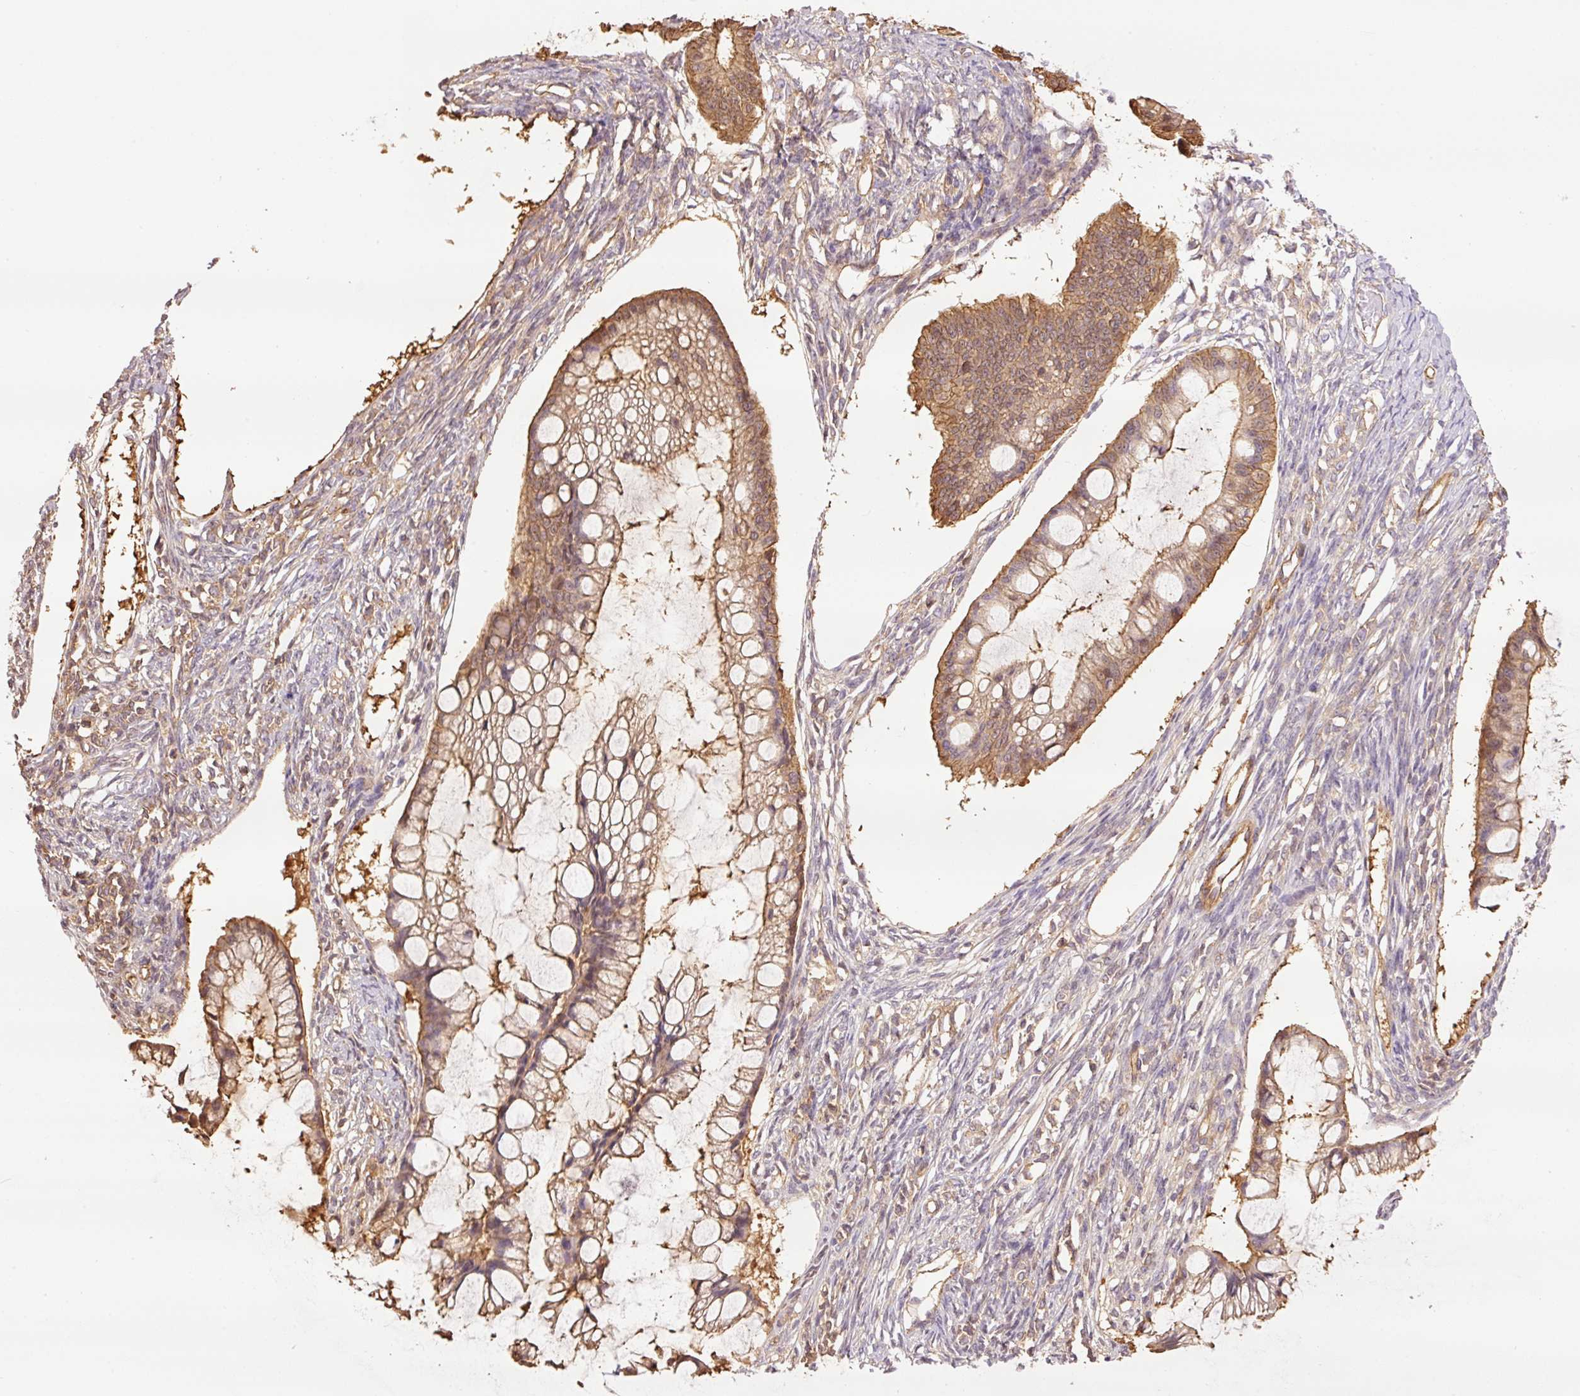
{"staining": {"intensity": "moderate", "quantity": ">75%", "location": "cytoplasmic/membranous"}, "tissue": "ovarian cancer", "cell_type": "Tumor cells", "image_type": "cancer", "snomed": [{"axis": "morphology", "description": "Cystadenocarcinoma, mucinous, NOS"}, {"axis": "topography", "description": "Ovary"}], "caption": "DAB immunohistochemical staining of human mucinous cystadenocarcinoma (ovarian) reveals moderate cytoplasmic/membranous protein staining in approximately >75% of tumor cells.", "gene": "PPP1R1B", "patient": {"sex": "female", "age": 73}}